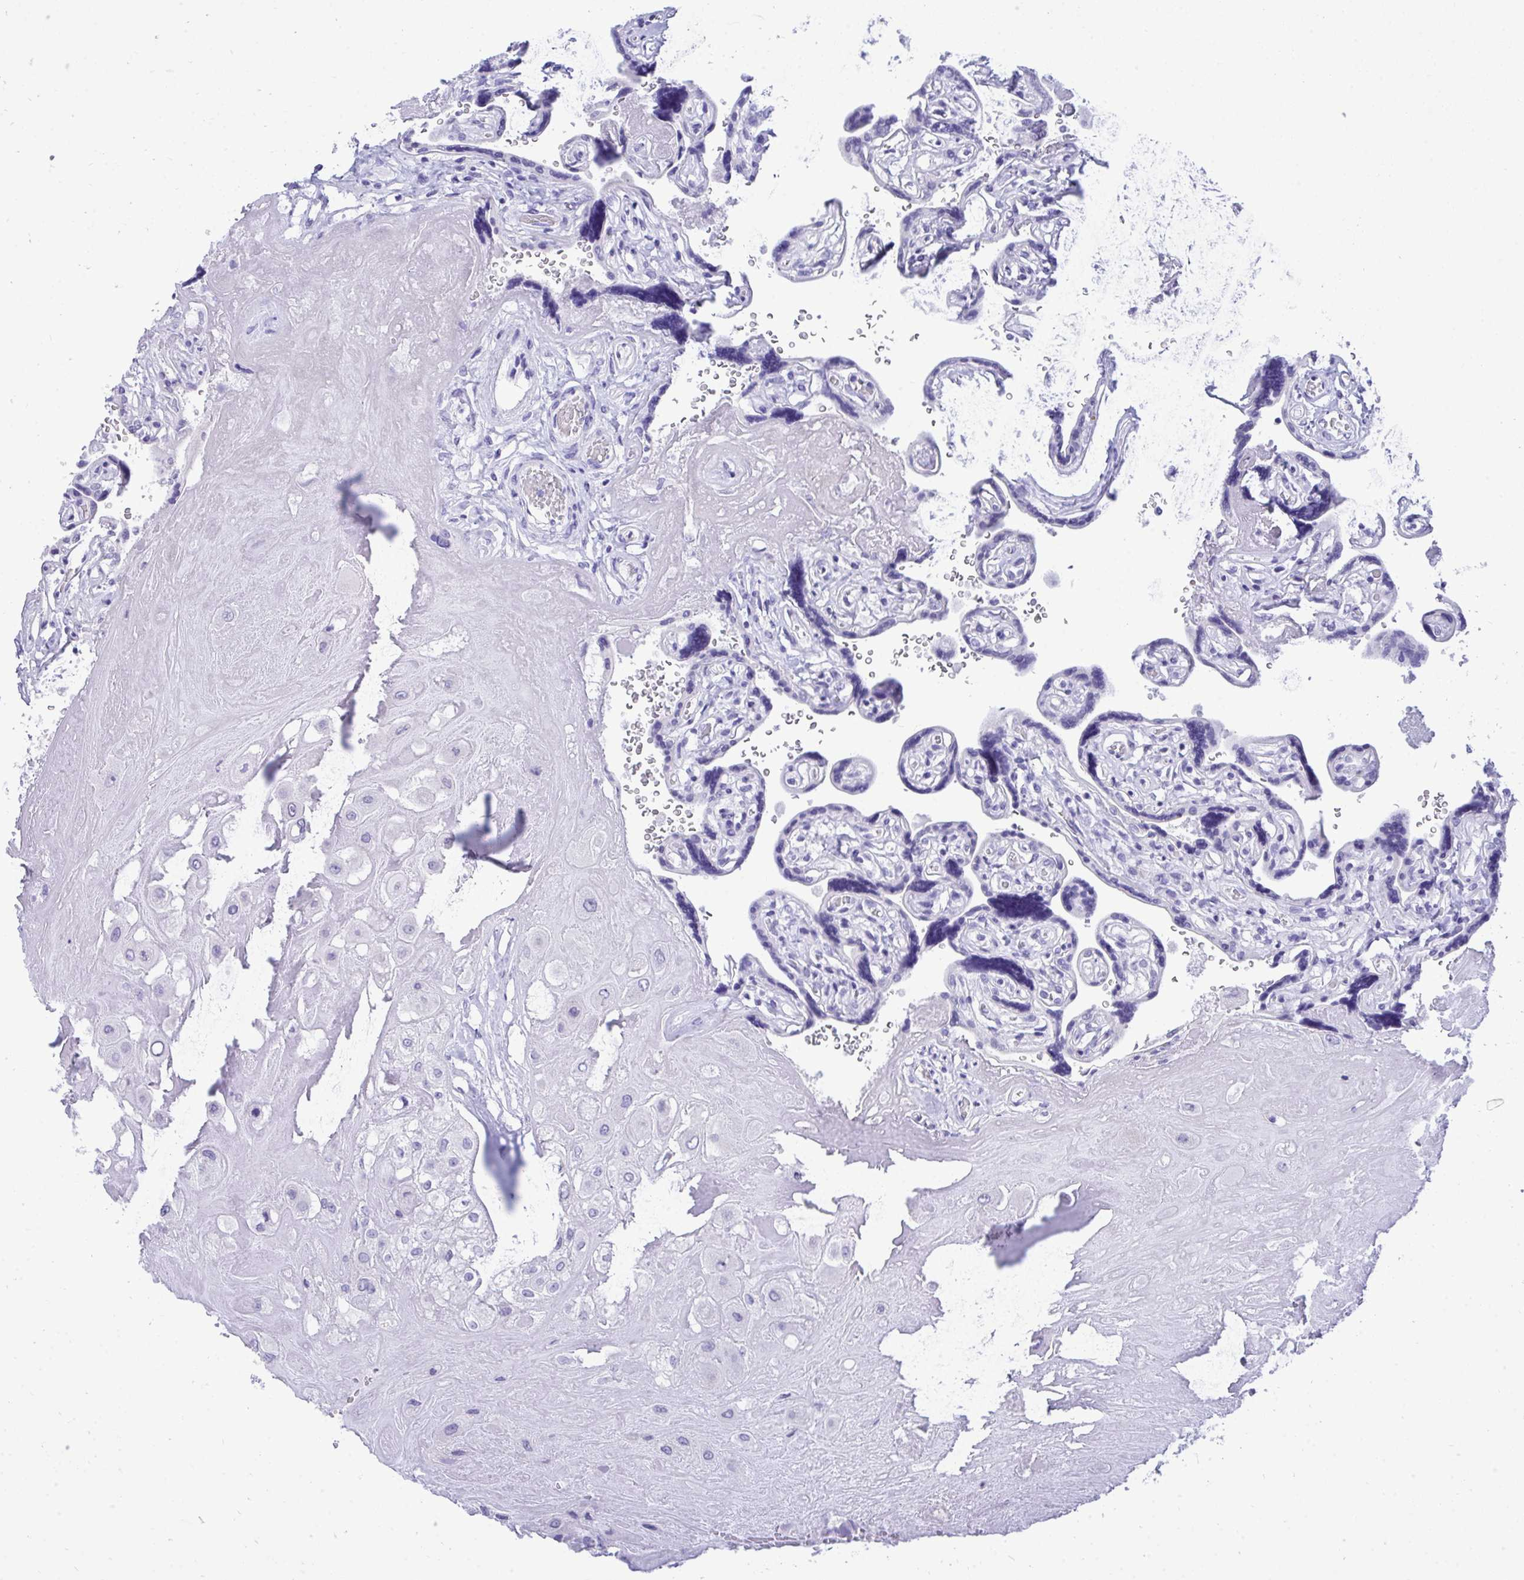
{"staining": {"intensity": "negative", "quantity": "none", "location": "none"}, "tissue": "placenta", "cell_type": "Decidual cells", "image_type": "normal", "snomed": [{"axis": "morphology", "description": "Normal tissue, NOS"}, {"axis": "topography", "description": "Placenta"}], "caption": "The image displays no staining of decidual cells in normal placenta. Nuclei are stained in blue.", "gene": "PGM2L1", "patient": {"sex": "female", "age": 32}}